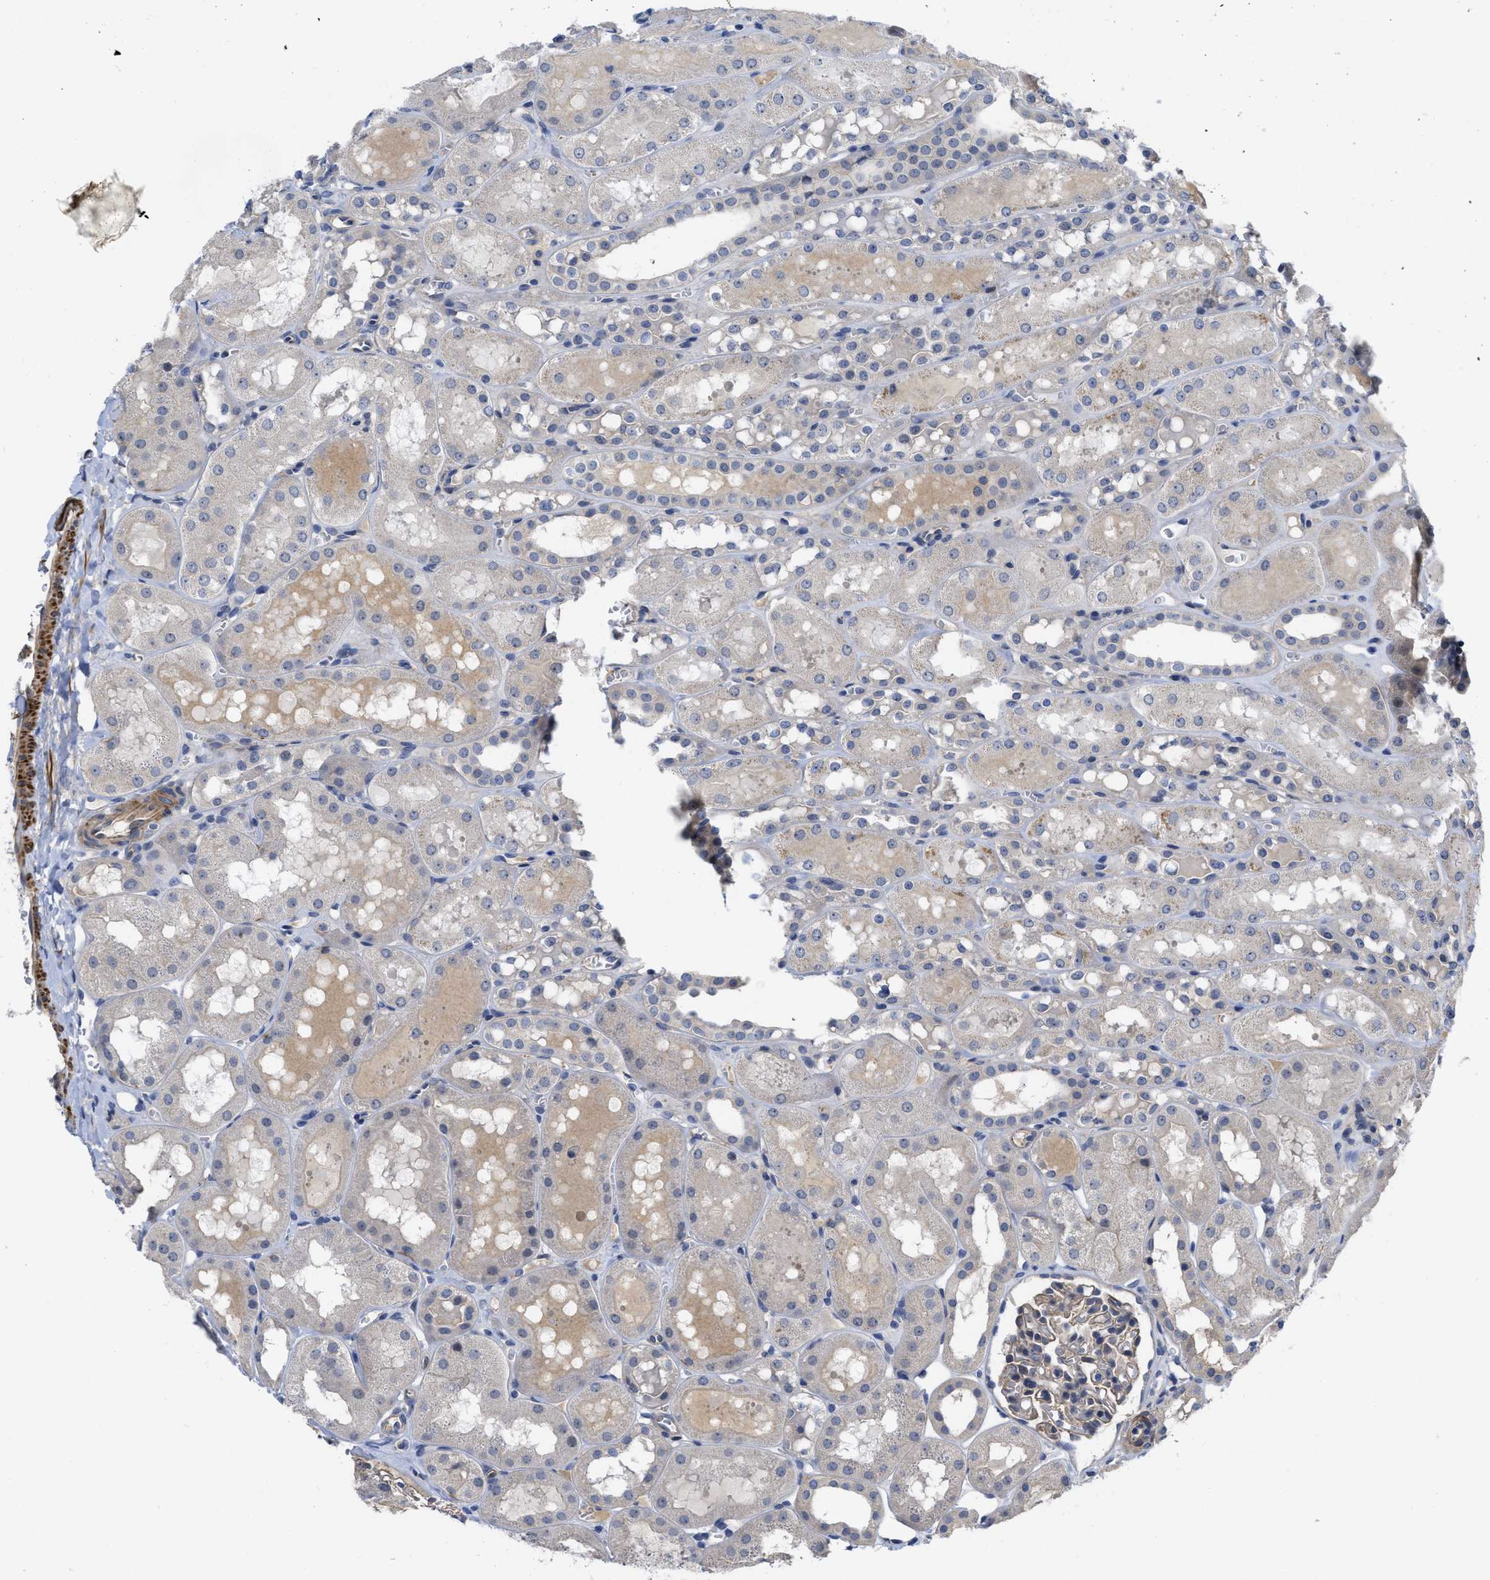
{"staining": {"intensity": "weak", "quantity": "<25%", "location": "cytoplasmic/membranous"}, "tissue": "kidney", "cell_type": "Cells in glomeruli", "image_type": "normal", "snomed": [{"axis": "morphology", "description": "Normal tissue, NOS"}, {"axis": "topography", "description": "Kidney"}, {"axis": "topography", "description": "Urinary bladder"}], "caption": "This is an IHC histopathology image of benign human kidney. There is no staining in cells in glomeruli.", "gene": "ARHGEF26", "patient": {"sex": "male", "age": 16}}